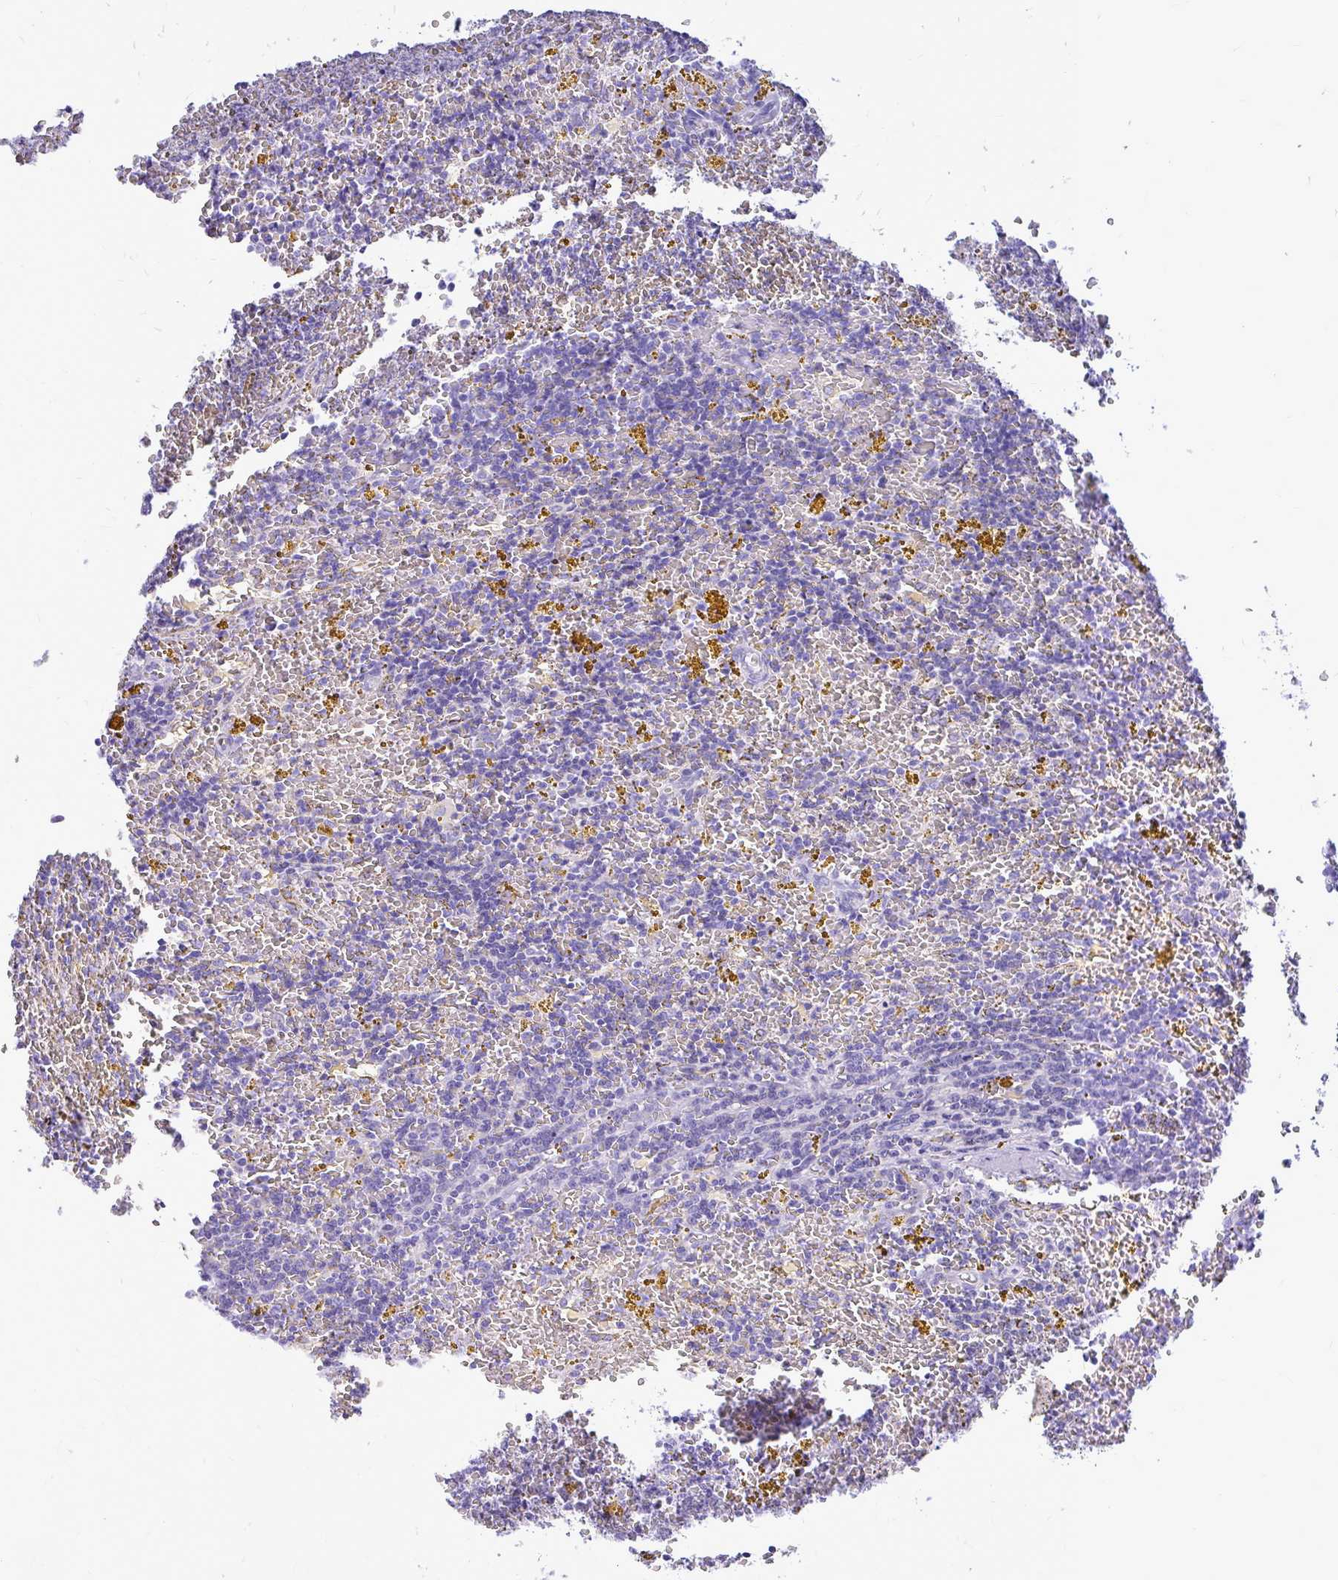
{"staining": {"intensity": "negative", "quantity": "none", "location": "none"}, "tissue": "lymphoma", "cell_type": "Tumor cells", "image_type": "cancer", "snomed": [{"axis": "morphology", "description": "Malignant lymphoma, non-Hodgkin's type, Low grade"}, {"axis": "topography", "description": "Spleen"}, {"axis": "topography", "description": "Lymph node"}], "caption": "Lymphoma stained for a protein using immunohistochemistry (IHC) displays no staining tumor cells.", "gene": "MAP1LC3A", "patient": {"sex": "female", "age": 66}}